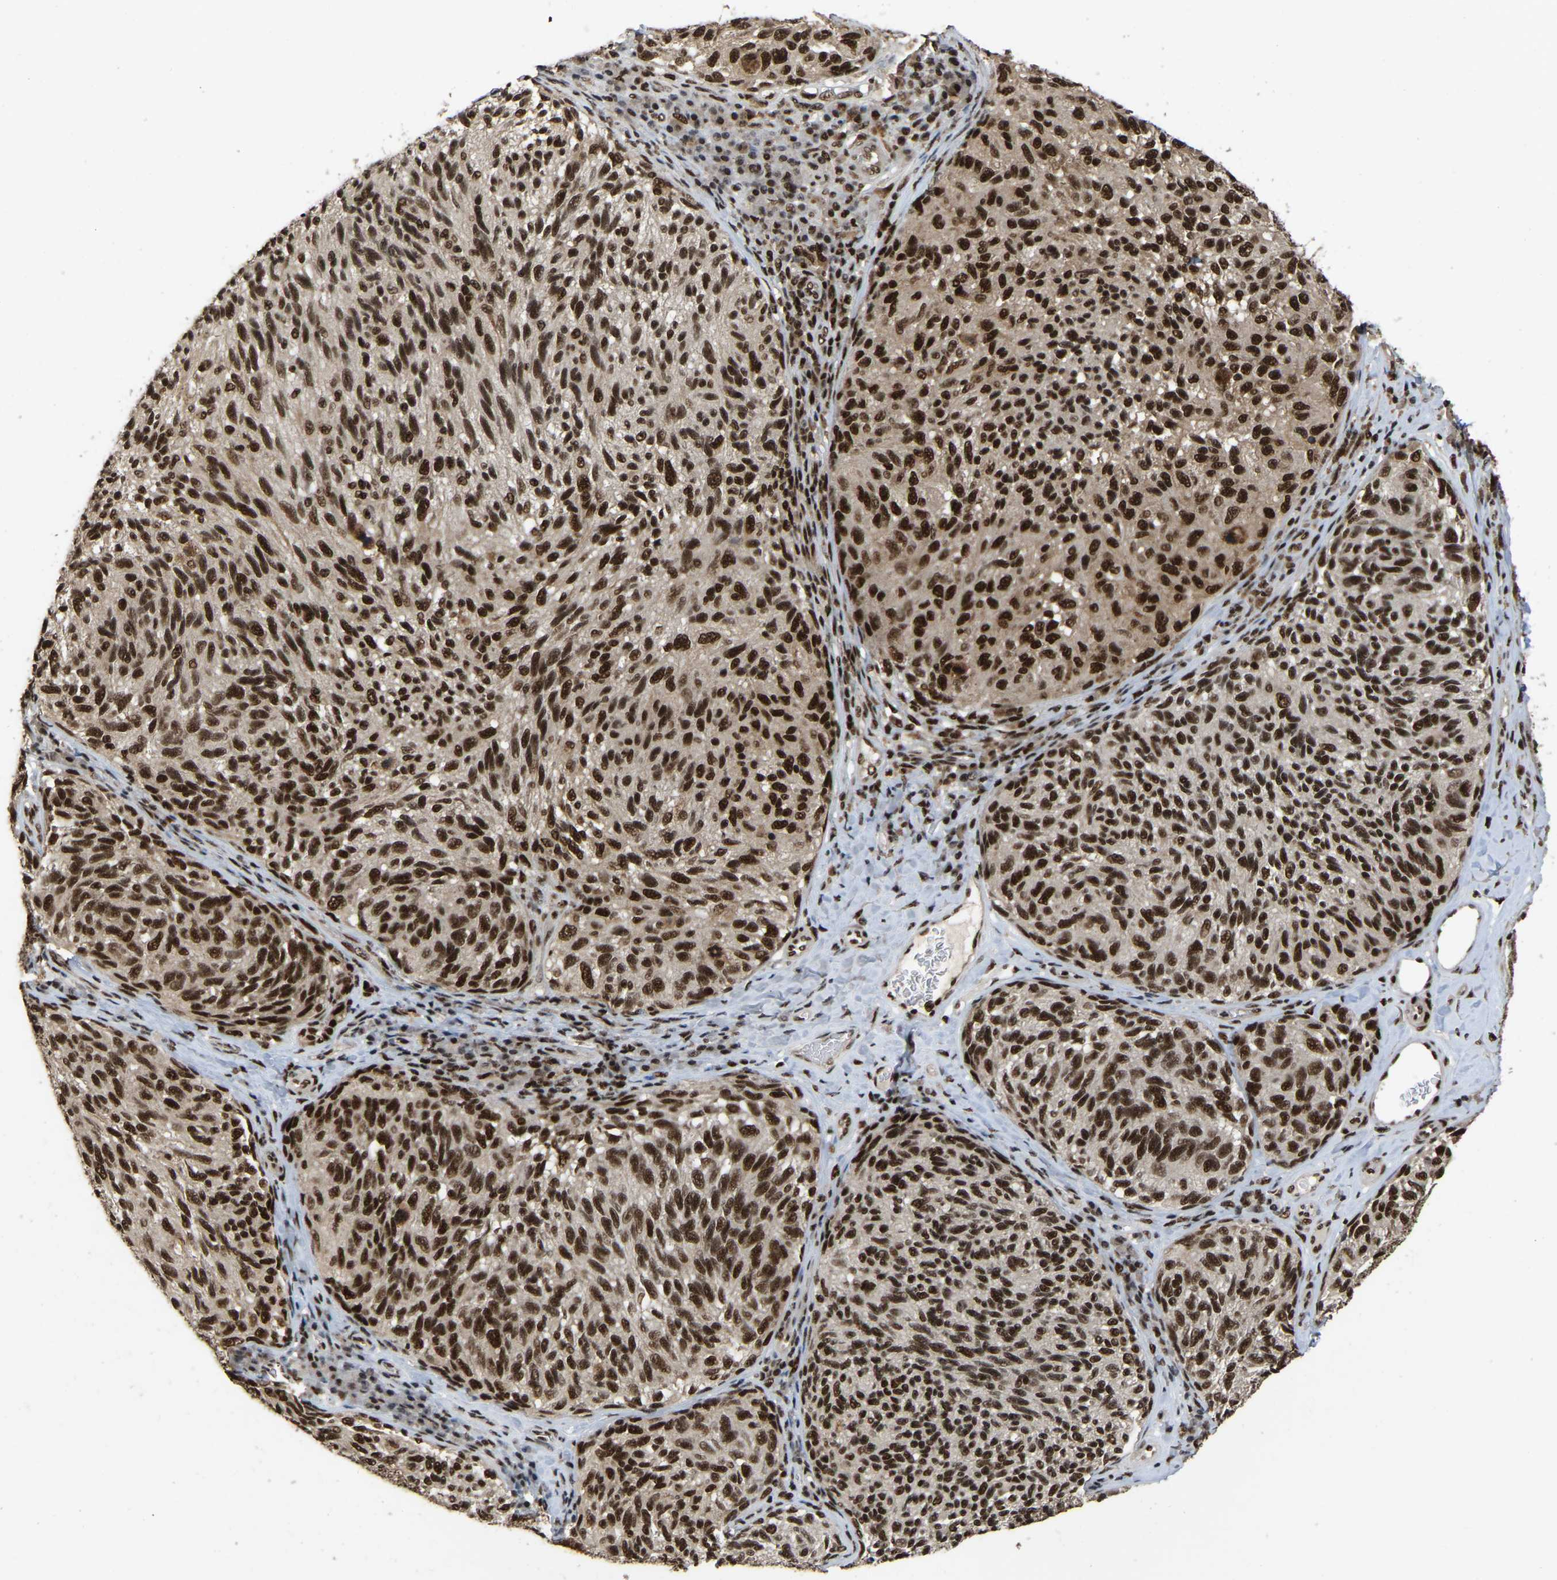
{"staining": {"intensity": "strong", "quantity": ">75%", "location": "nuclear"}, "tissue": "melanoma", "cell_type": "Tumor cells", "image_type": "cancer", "snomed": [{"axis": "morphology", "description": "Malignant melanoma, NOS"}, {"axis": "topography", "description": "Skin"}], "caption": "This photomicrograph shows melanoma stained with IHC to label a protein in brown. The nuclear of tumor cells show strong positivity for the protein. Nuclei are counter-stained blue.", "gene": "TBL1XR1", "patient": {"sex": "female", "age": 73}}